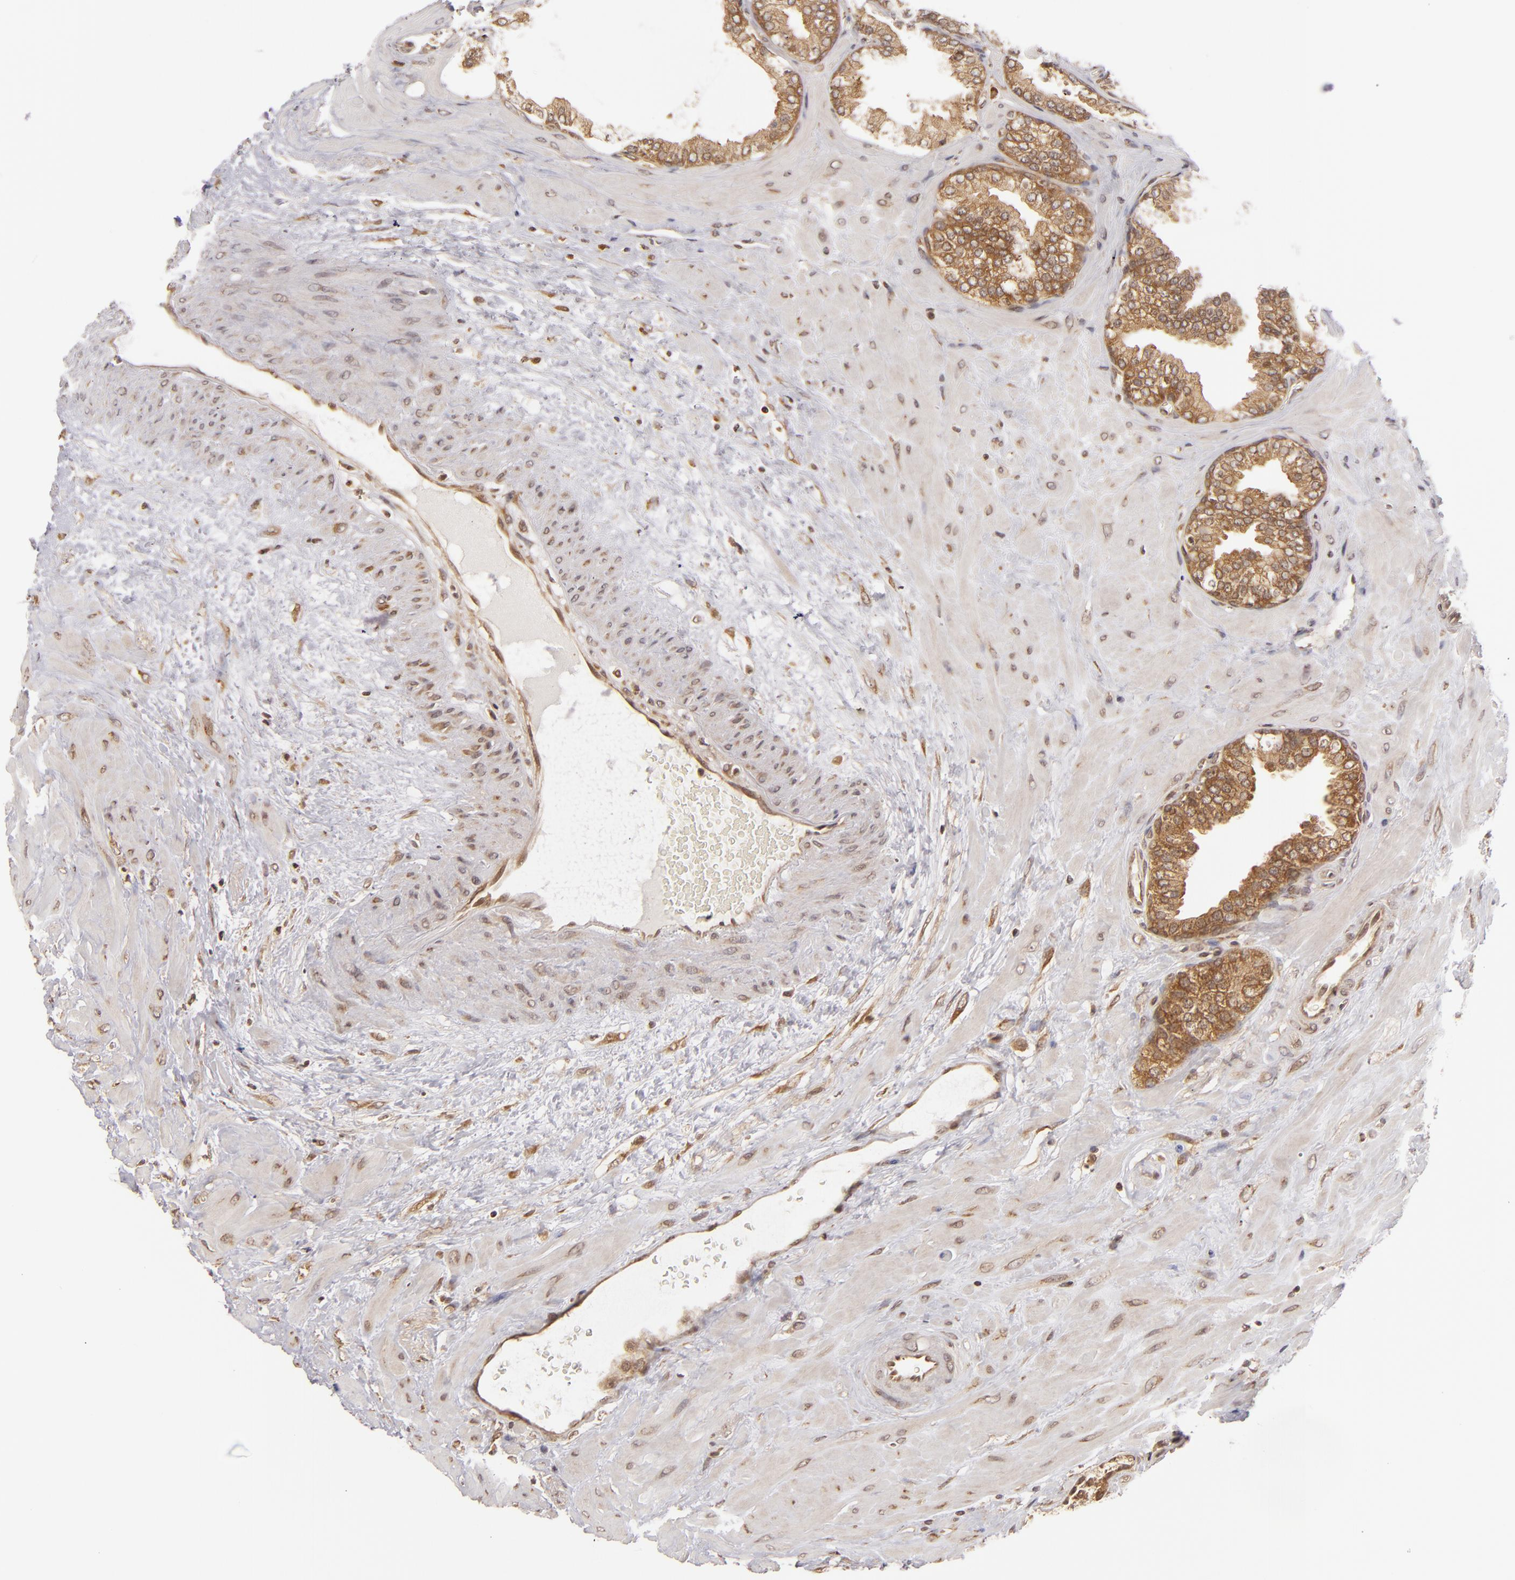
{"staining": {"intensity": "moderate", "quantity": ">75%", "location": "cytoplasmic/membranous"}, "tissue": "prostate", "cell_type": "Glandular cells", "image_type": "normal", "snomed": [{"axis": "morphology", "description": "Normal tissue, NOS"}, {"axis": "topography", "description": "Prostate"}], "caption": "IHC staining of benign prostate, which reveals medium levels of moderate cytoplasmic/membranous staining in approximately >75% of glandular cells indicating moderate cytoplasmic/membranous protein staining. The staining was performed using DAB (3,3'-diaminobenzidine) (brown) for protein detection and nuclei were counterstained in hematoxylin (blue).", "gene": "MAPK3", "patient": {"sex": "male", "age": 51}}